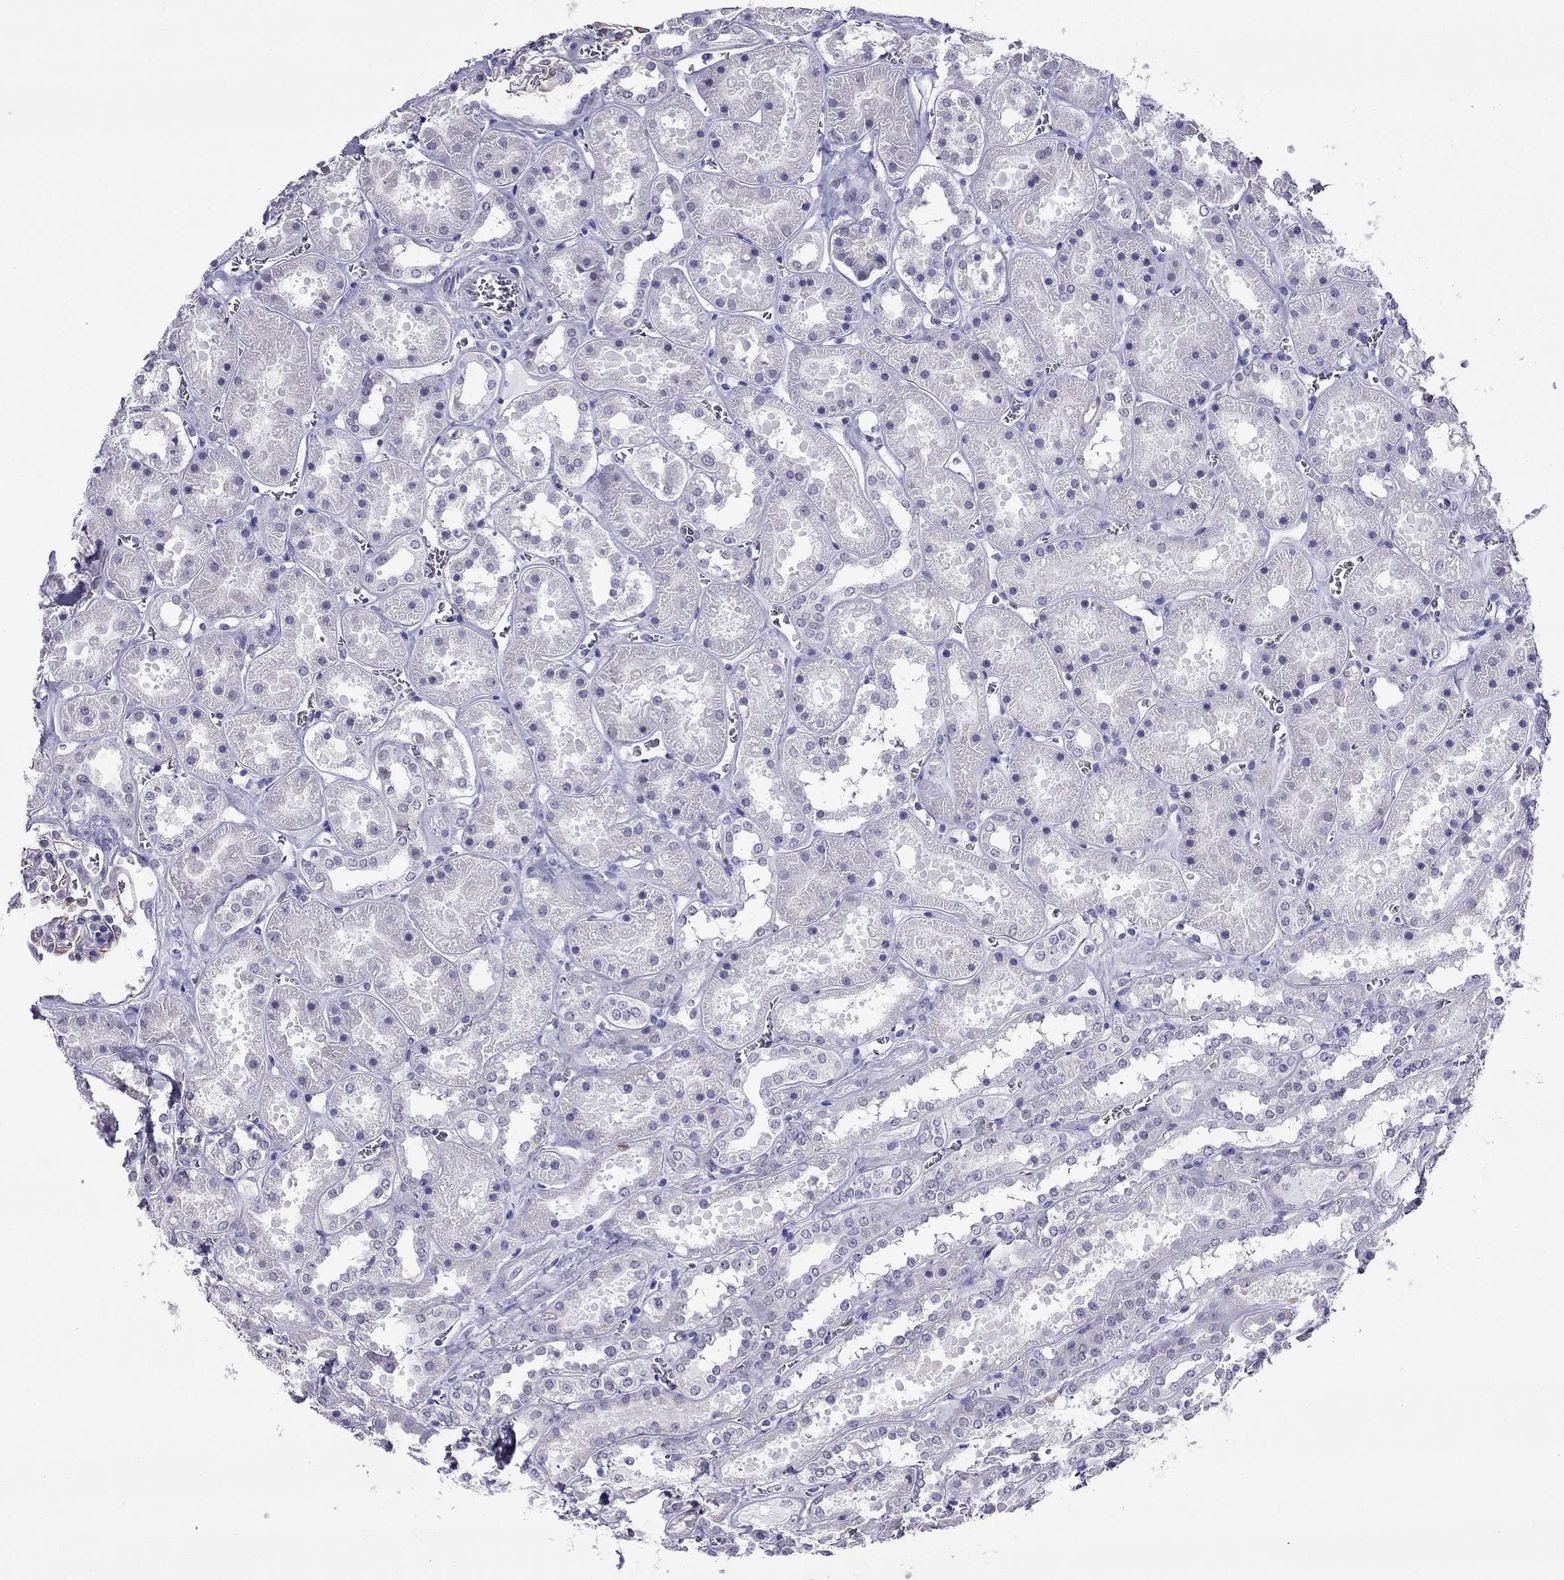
{"staining": {"intensity": "moderate", "quantity": "25%-75%", "location": "cytoplasmic/membranous"}, "tissue": "kidney", "cell_type": "Cells in glomeruli", "image_type": "normal", "snomed": [{"axis": "morphology", "description": "Normal tissue, NOS"}, {"axis": "topography", "description": "Kidney"}], "caption": "Protein analysis of unremarkable kidney exhibits moderate cytoplasmic/membranous staining in approximately 25%-75% of cells in glomeruli. Immunohistochemistry stains the protein in brown and the nuclei are stained blue.", "gene": "CROCC2", "patient": {"sex": "female", "age": 41}}